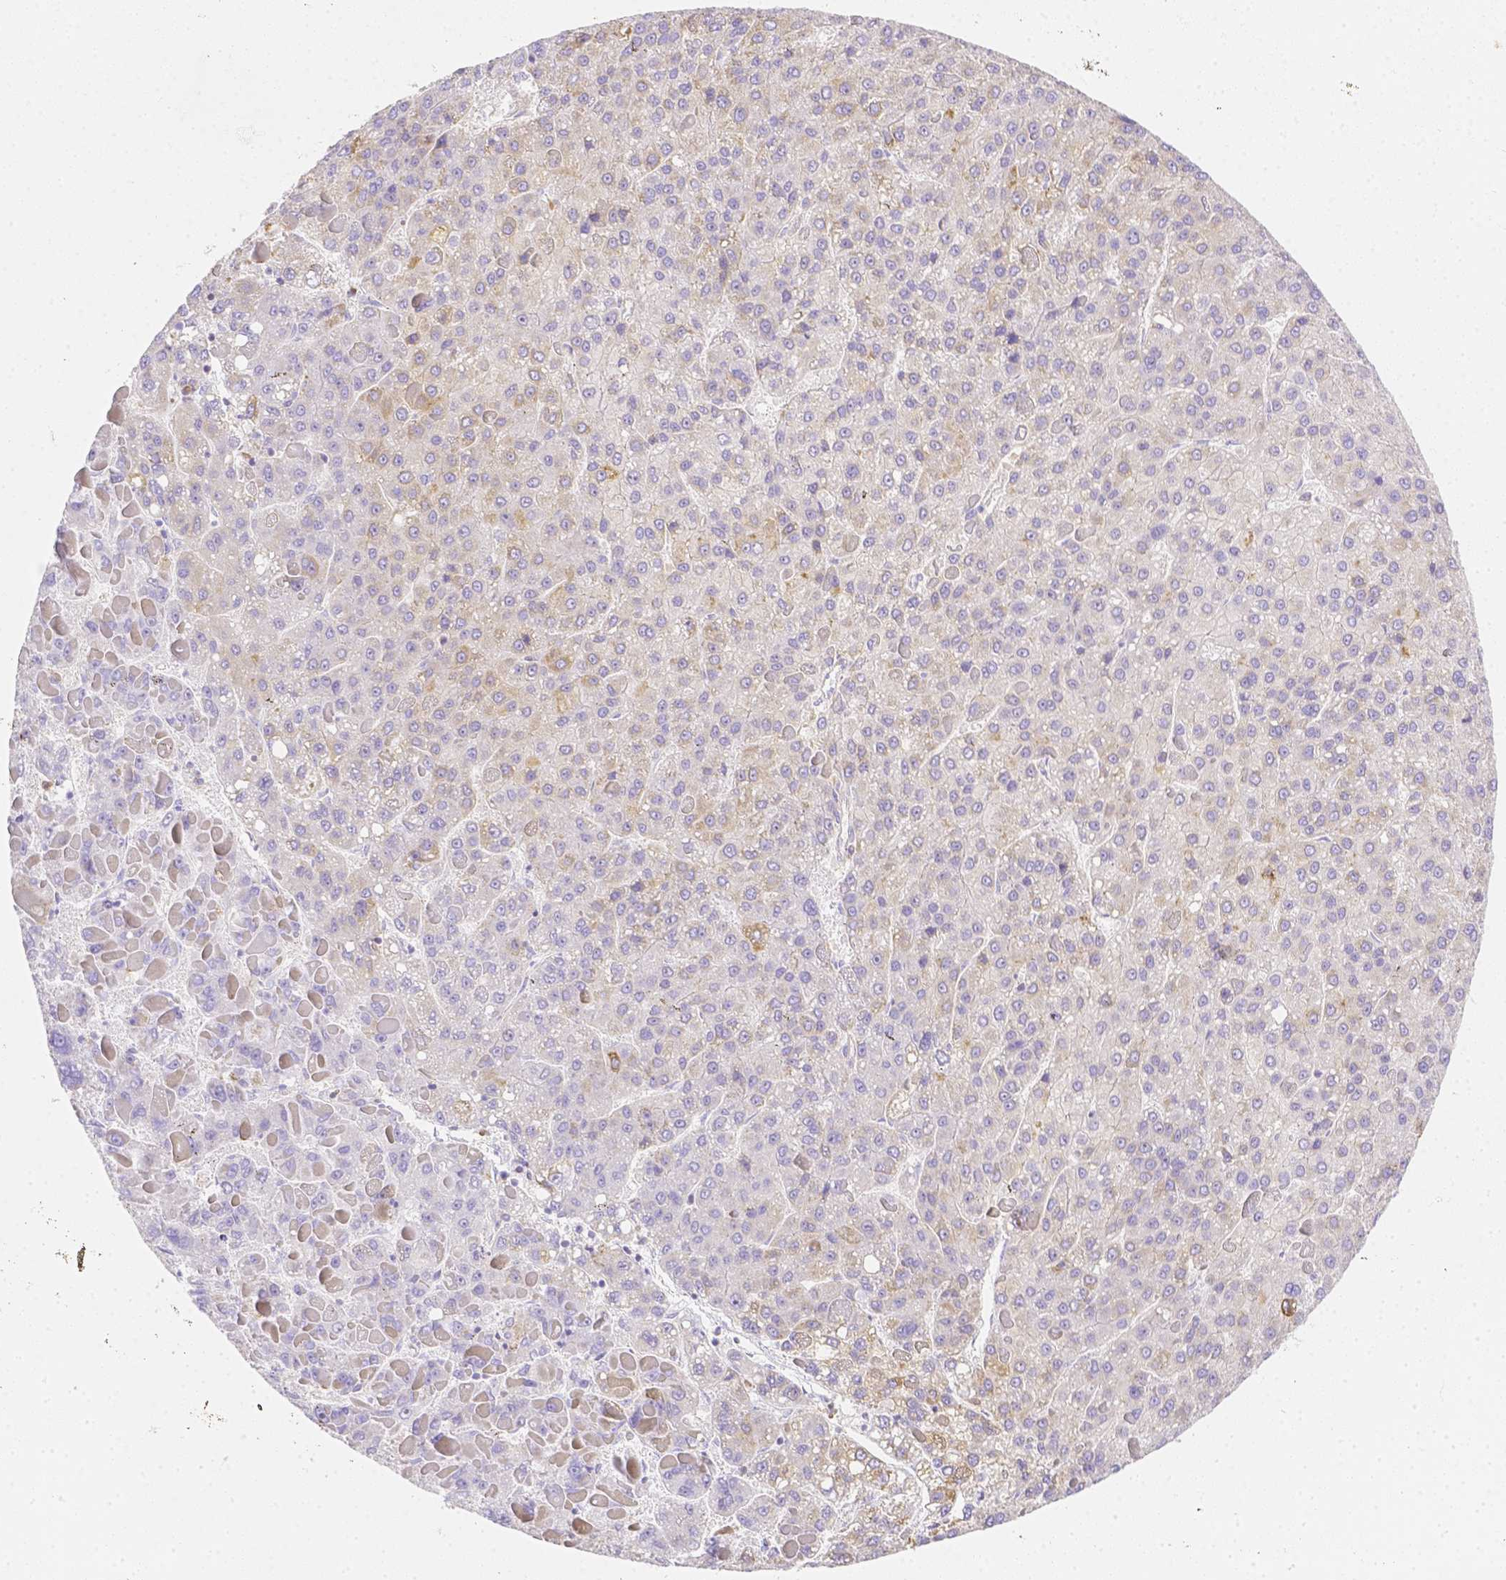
{"staining": {"intensity": "weak", "quantity": "<25%", "location": "cytoplasmic/membranous"}, "tissue": "liver cancer", "cell_type": "Tumor cells", "image_type": "cancer", "snomed": [{"axis": "morphology", "description": "Carcinoma, Hepatocellular, NOS"}, {"axis": "topography", "description": "Liver"}], "caption": "High power microscopy photomicrograph of an immunohistochemistry (IHC) micrograph of liver hepatocellular carcinoma, revealing no significant expression in tumor cells.", "gene": "ASAH2", "patient": {"sex": "female", "age": 82}}